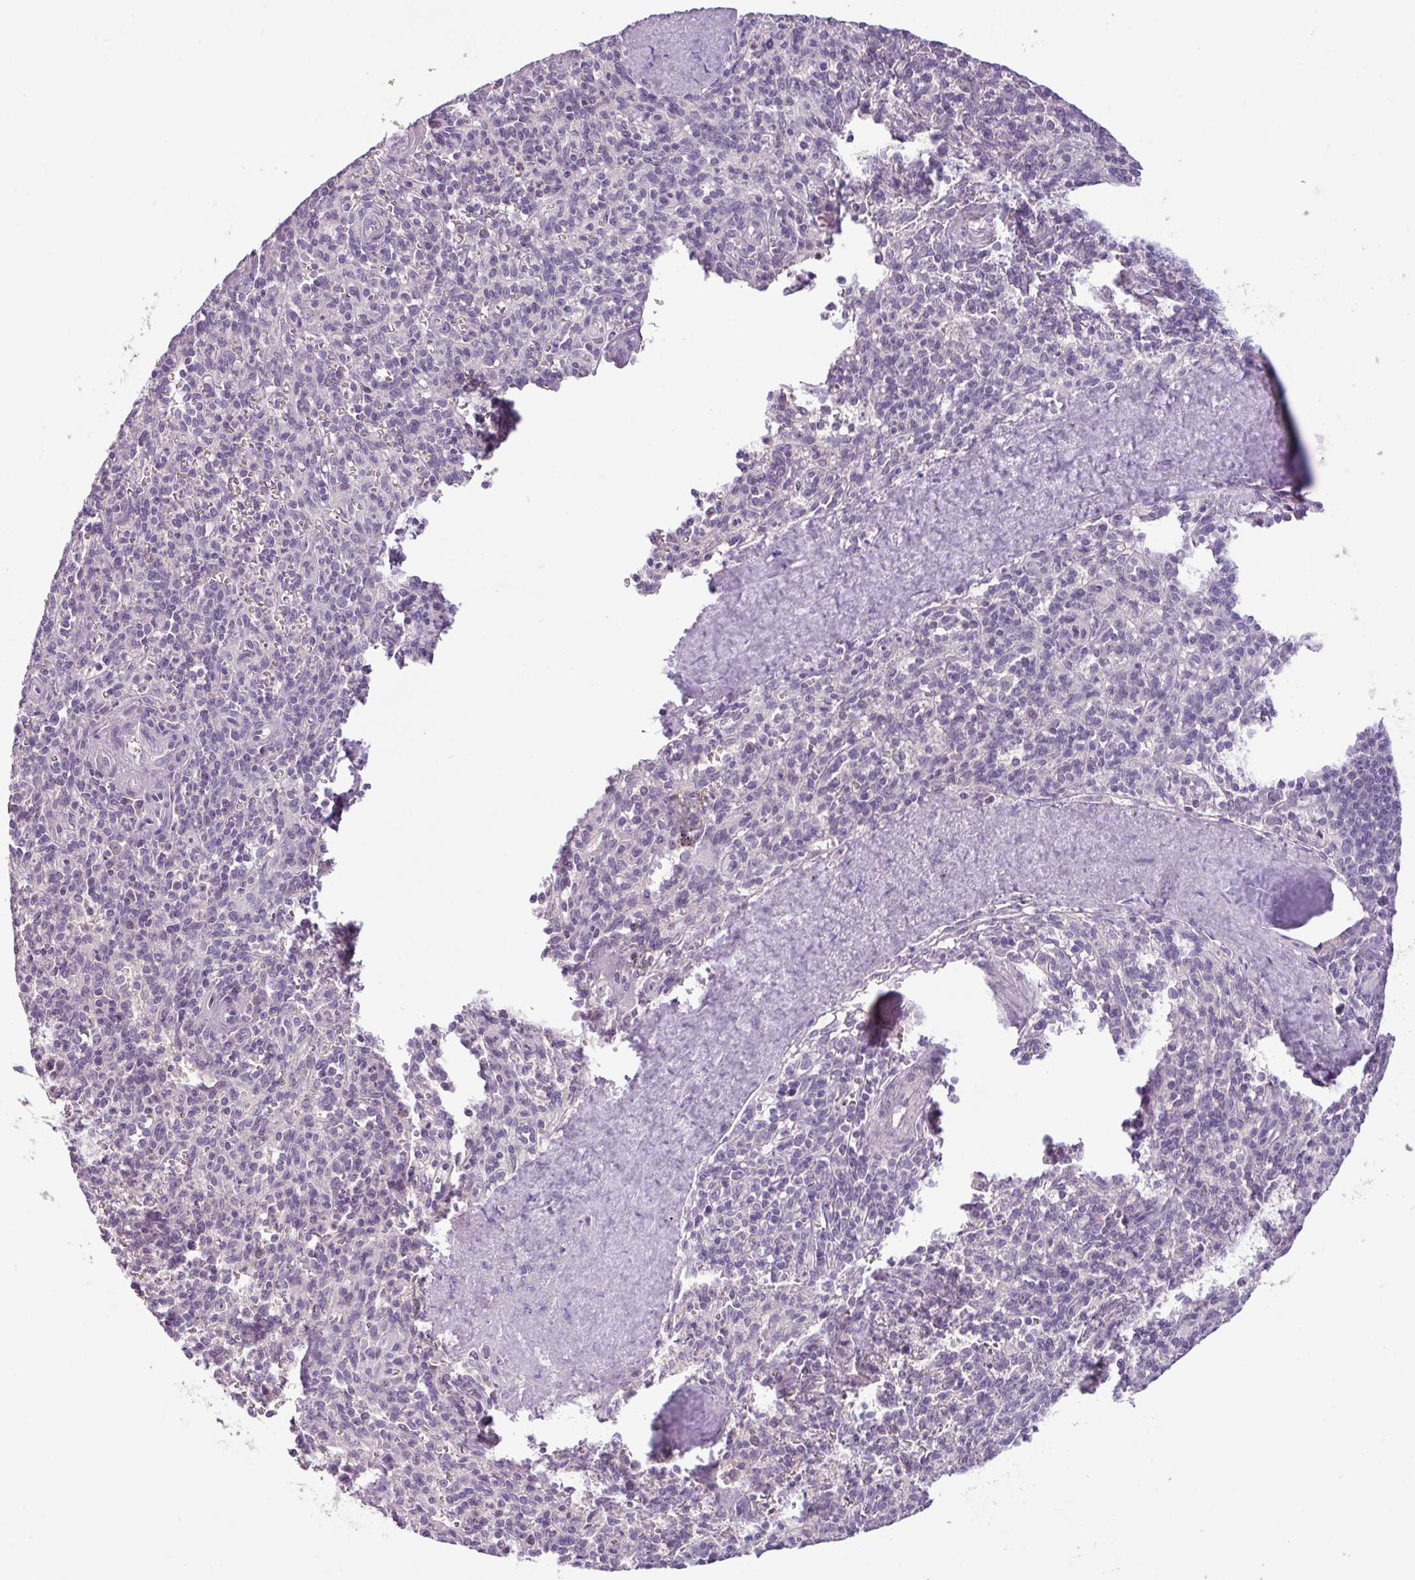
{"staining": {"intensity": "negative", "quantity": "none", "location": "none"}, "tissue": "spleen", "cell_type": "Cells in red pulp", "image_type": "normal", "snomed": [{"axis": "morphology", "description": "Normal tissue, NOS"}, {"axis": "topography", "description": "Spleen"}], "caption": "DAB immunohistochemical staining of benign human spleen displays no significant staining in cells in red pulp. Brightfield microscopy of immunohistochemistry stained with DAB (brown) and hematoxylin (blue), captured at high magnification.", "gene": "PNLDC1", "patient": {"sex": "female", "age": 70}}